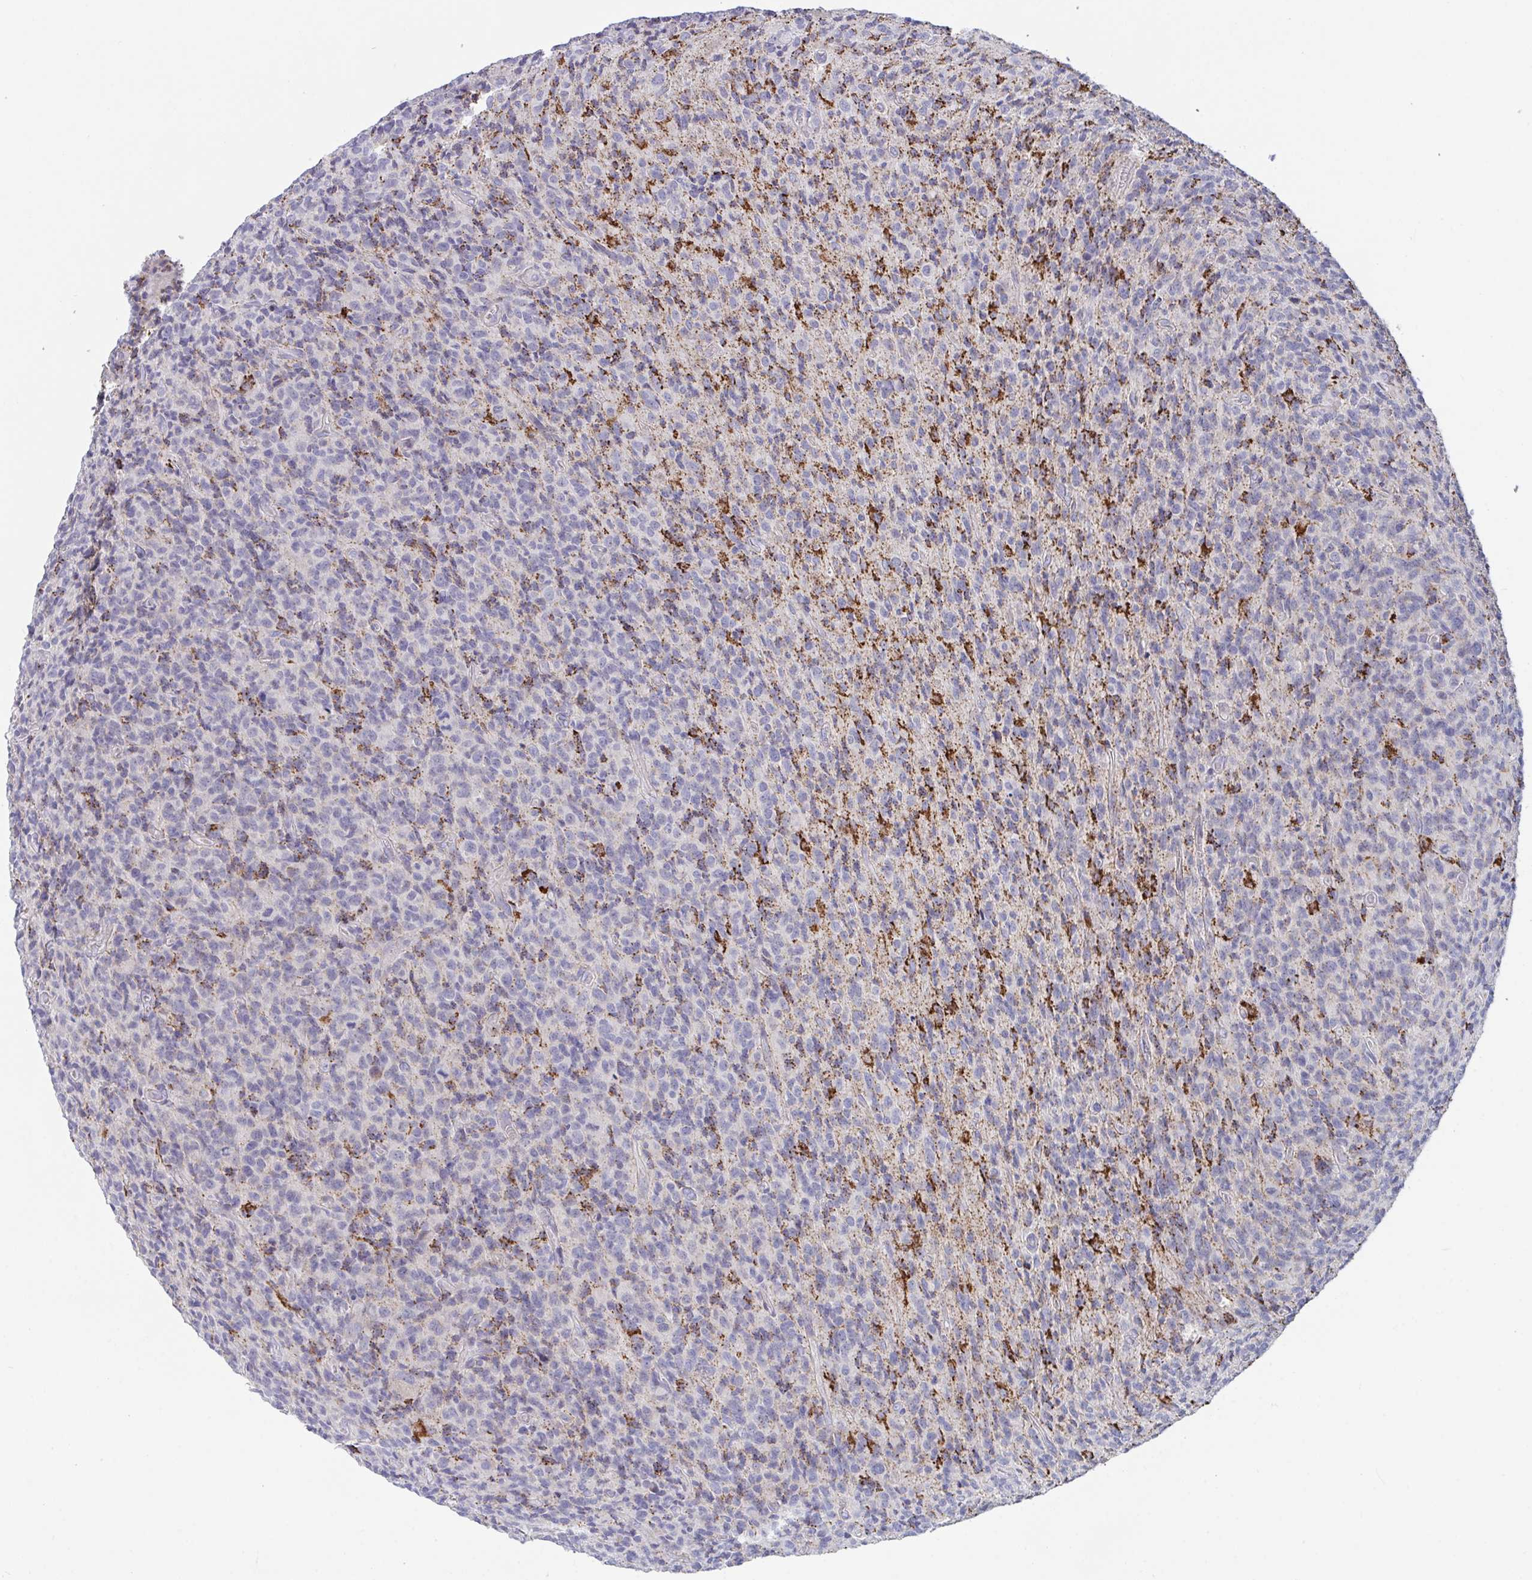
{"staining": {"intensity": "negative", "quantity": "none", "location": "none"}, "tissue": "glioma", "cell_type": "Tumor cells", "image_type": "cancer", "snomed": [{"axis": "morphology", "description": "Glioma, malignant, High grade"}, {"axis": "topography", "description": "Brain"}], "caption": "Glioma stained for a protein using immunohistochemistry demonstrates no staining tumor cells.", "gene": "FAM156B", "patient": {"sex": "male", "age": 76}}